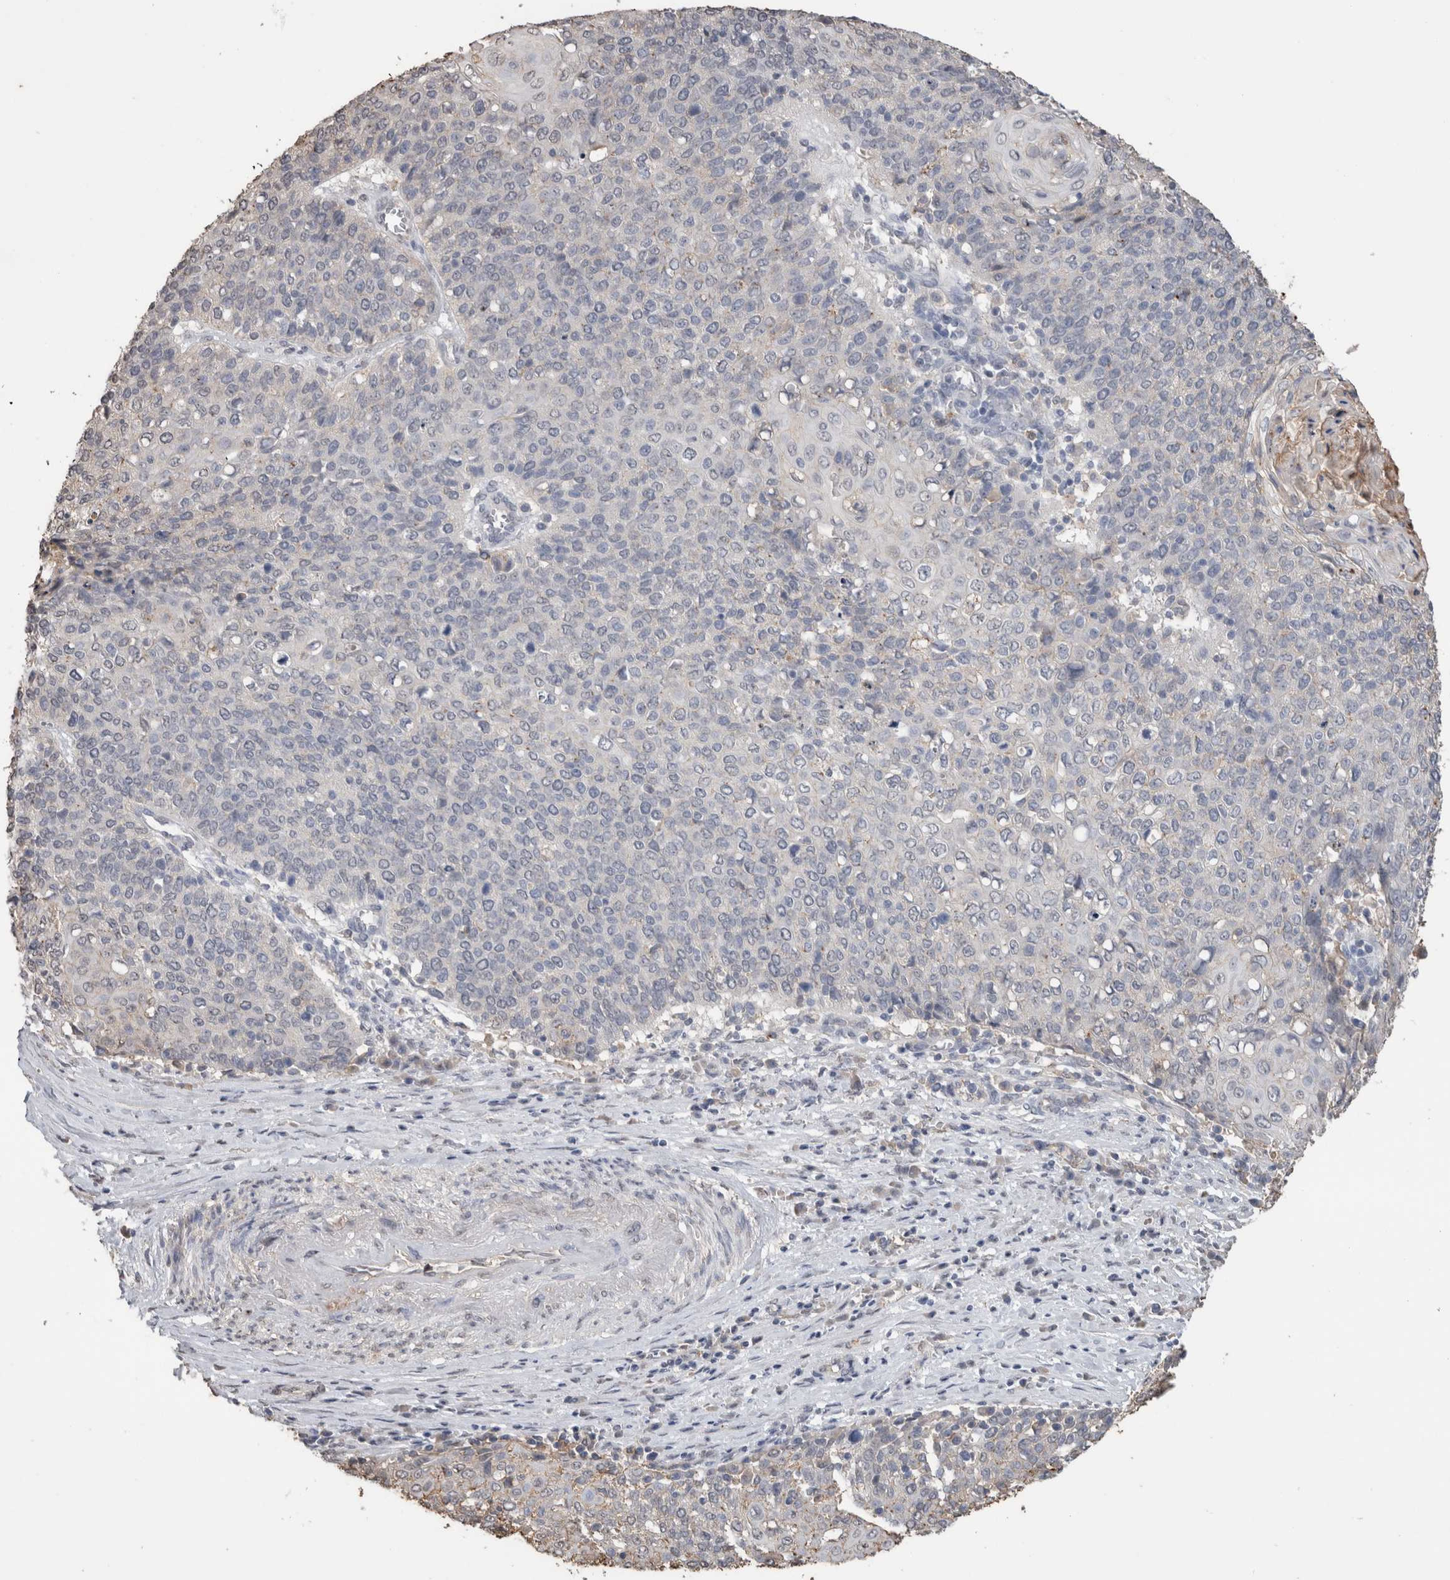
{"staining": {"intensity": "weak", "quantity": "<25%", "location": "cytoplasmic/membranous"}, "tissue": "cervical cancer", "cell_type": "Tumor cells", "image_type": "cancer", "snomed": [{"axis": "morphology", "description": "Squamous cell carcinoma, NOS"}, {"axis": "topography", "description": "Cervix"}], "caption": "IHC of cervical cancer reveals no positivity in tumor cells.", "gene": "S100A10", "patient": {"sex": "female", "age": 39}}